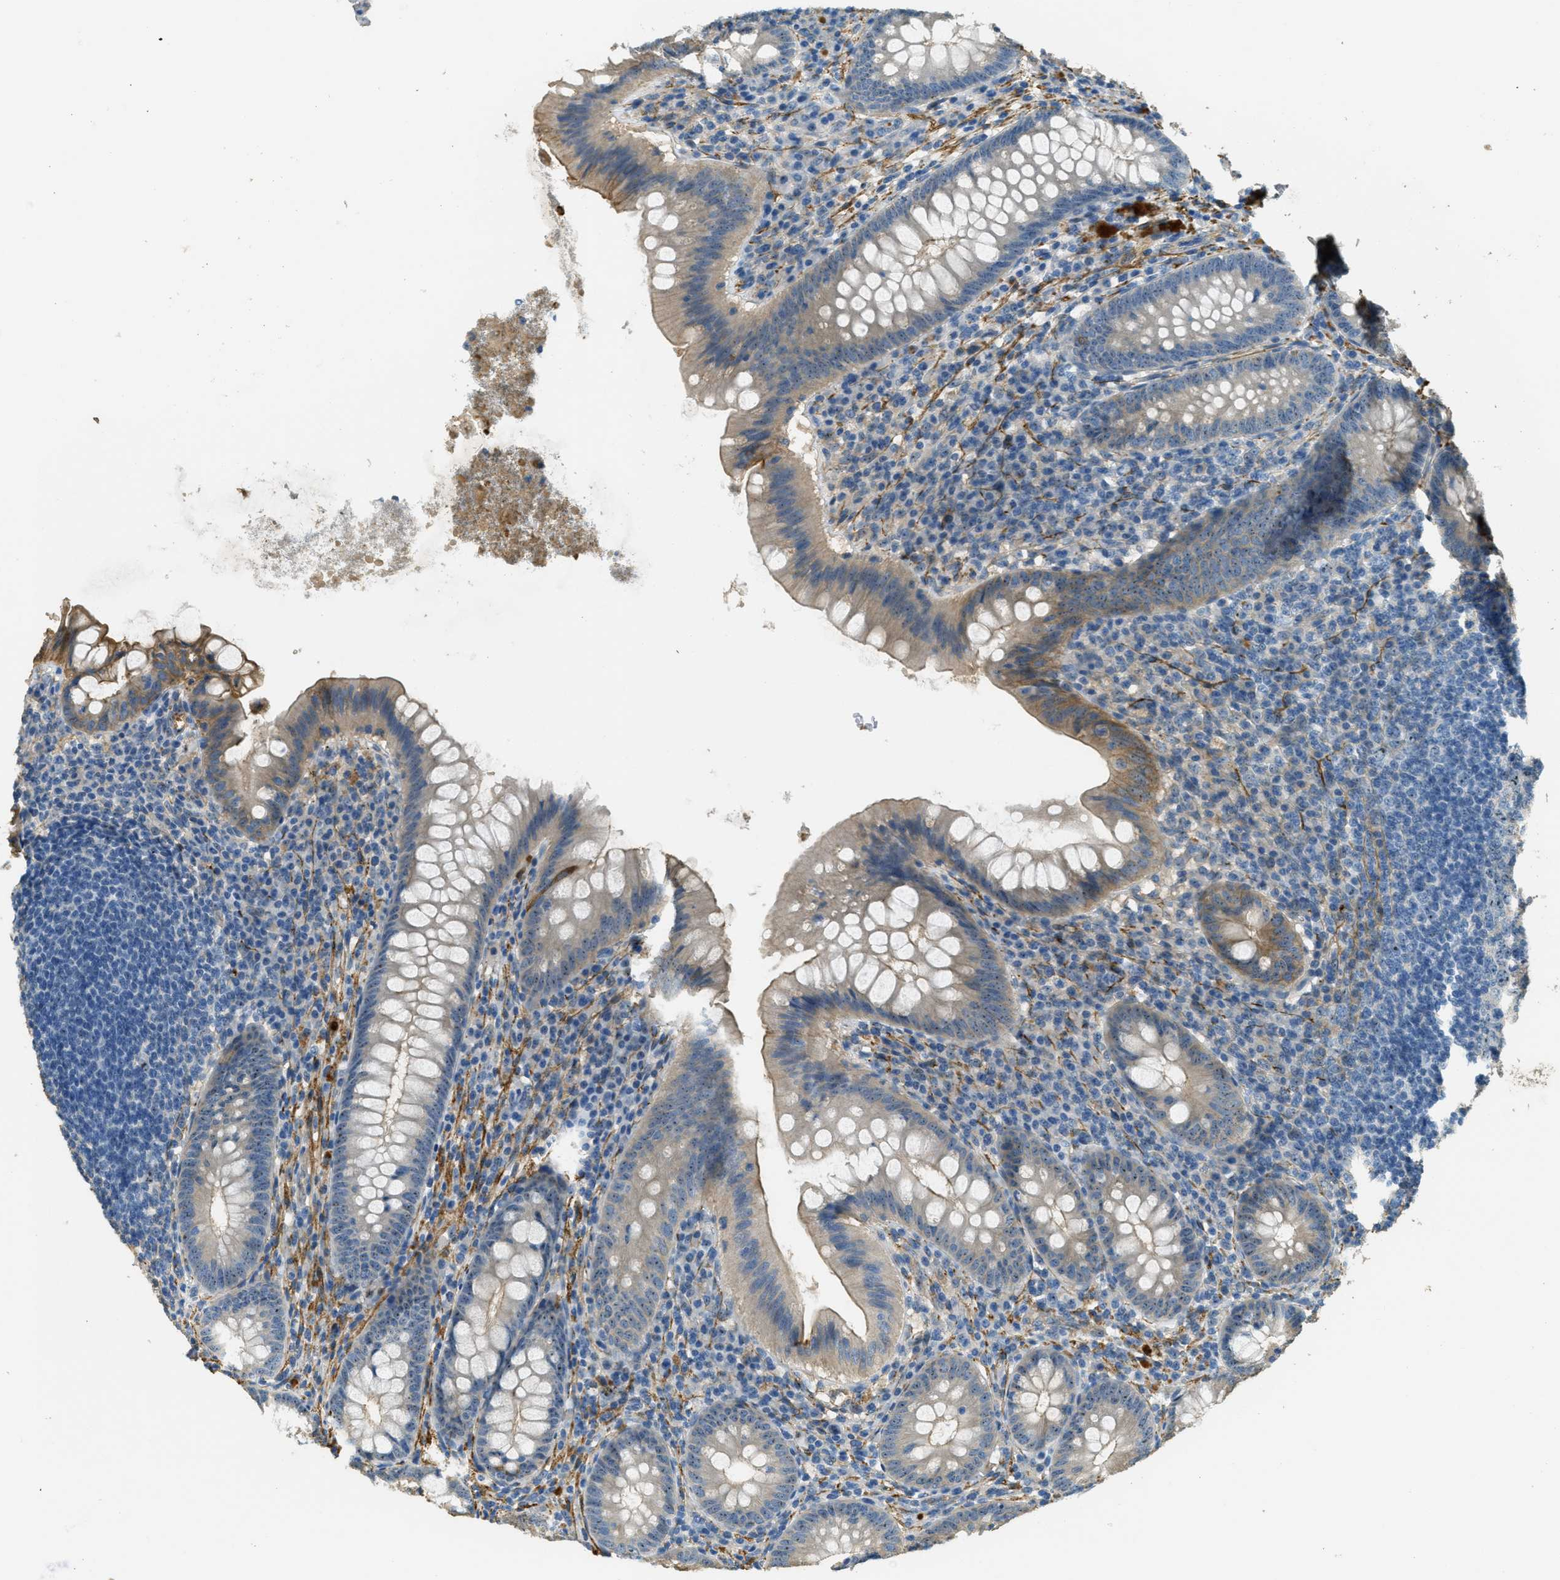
{"staining": {"intensity": "weak", "quantity": "<25%", "location": "cytoplasmic/membranous,nuclear"}, "tissue": "appendix", "cell_type": "Glandular cells", "image_type": "normal", "snomed": [{"axis": "morphology", "description": "Normal tissue, NOS"}, {"axis": "topography", "description": "Appendix"}], "caption": "The image reveals no staining of glandular cells in benign appendix. (Immunohistochemistry (ihc), brightfield microscopy, high magnification).", "gene": "OSMR", "patient": {"sex": "male", "age": 56}}